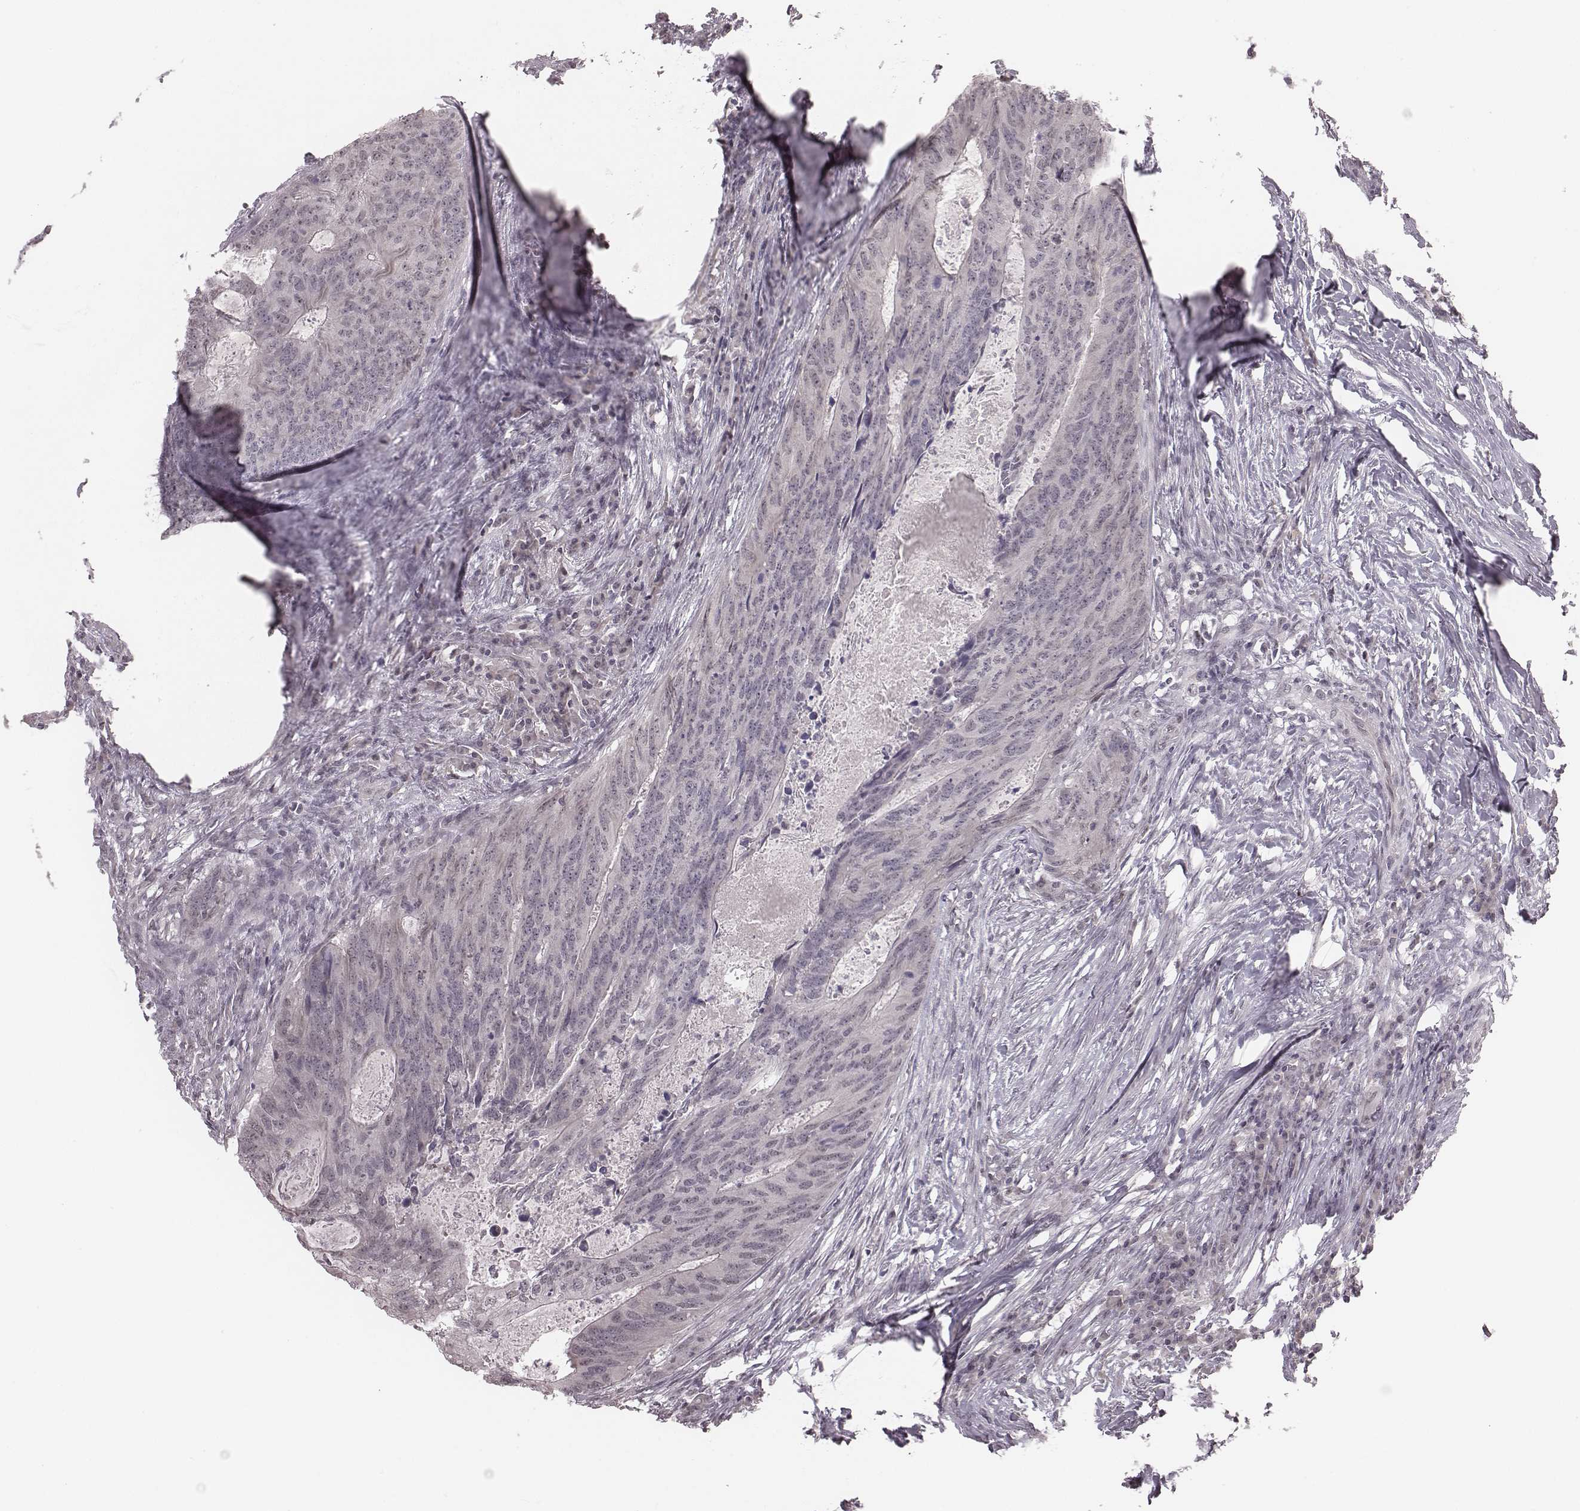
{"staining": {"intensity": "negative", "quantity": "none", "location": "none"}, "tissue": "colorectal cancer", "cell_type": "Tumor cells", "image_type": "cancer", "snomed": [{"axis": "morphology", "description": "Adenocarcinoma, NOS"}, {"axis": "topography", "description": "Colon"}], "caption": "Immunohistochemistry of colorectal adenocarcinoma displays no staining in tumor cells.", "gene": "RPGRIP1", "patient": {"sex": "male", "age": 67}}